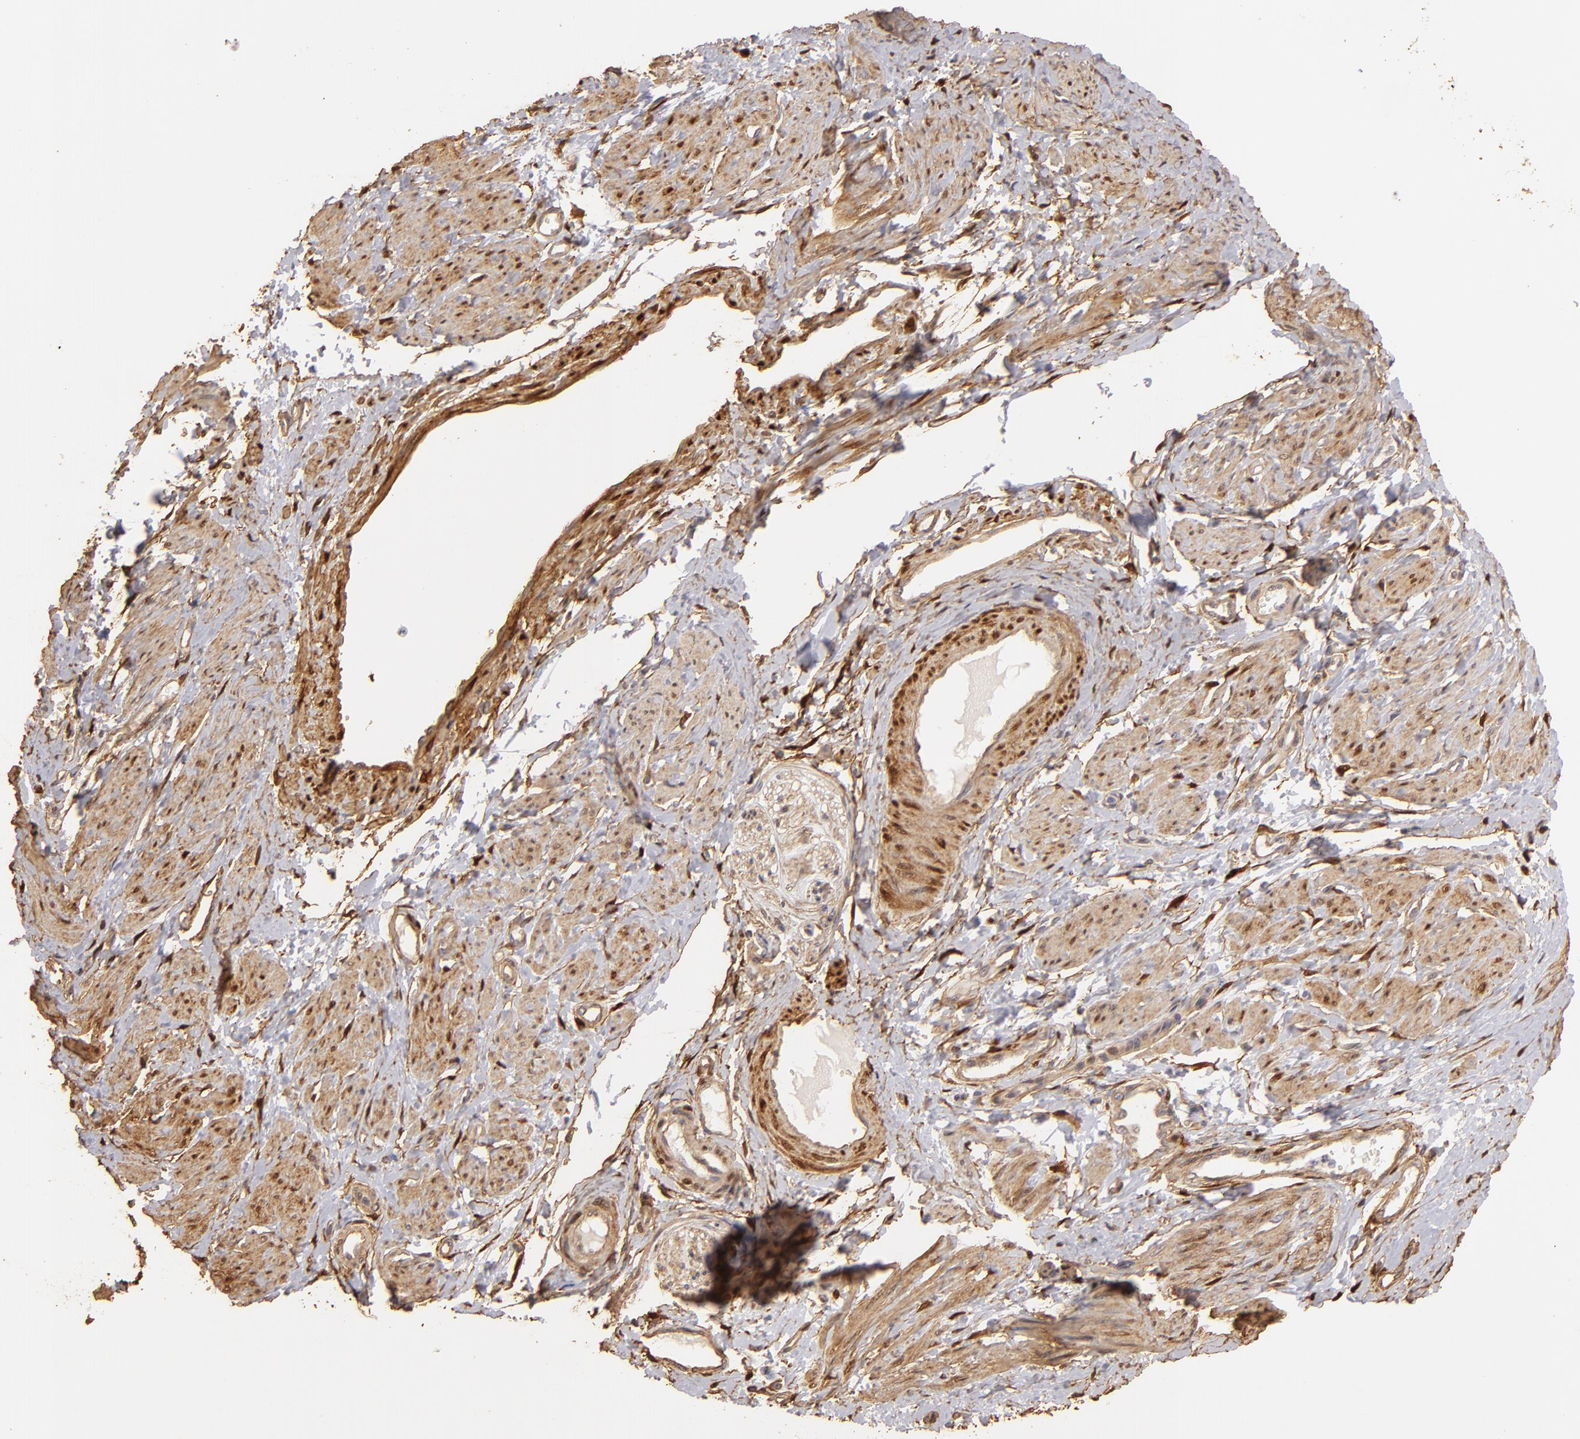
{"staining": {"intensity": "moderate", "quantity": ">75%", "location": "cytoplasmic/membranous,nuclear"}, "tissue": "smooth muscle", "cell_type": "Smooth muscle cells", "image_type": "normal", "snomed": [{"axis": "morphology", "description": "Normal tissue, NOS"}, {"axis": "topography", "description": "Smooth muscle"}, {"axis": "topography", "description": "Uterus"}], "caption": "Protein expression by IHC exhibits moderate cytoplasmic/membranous,nuclear expression in approximately >75% of smooth muscle cells in benign smooth muscle.", "gene": "HSPB6", "patient": {"sex": "female", "age": 39}}